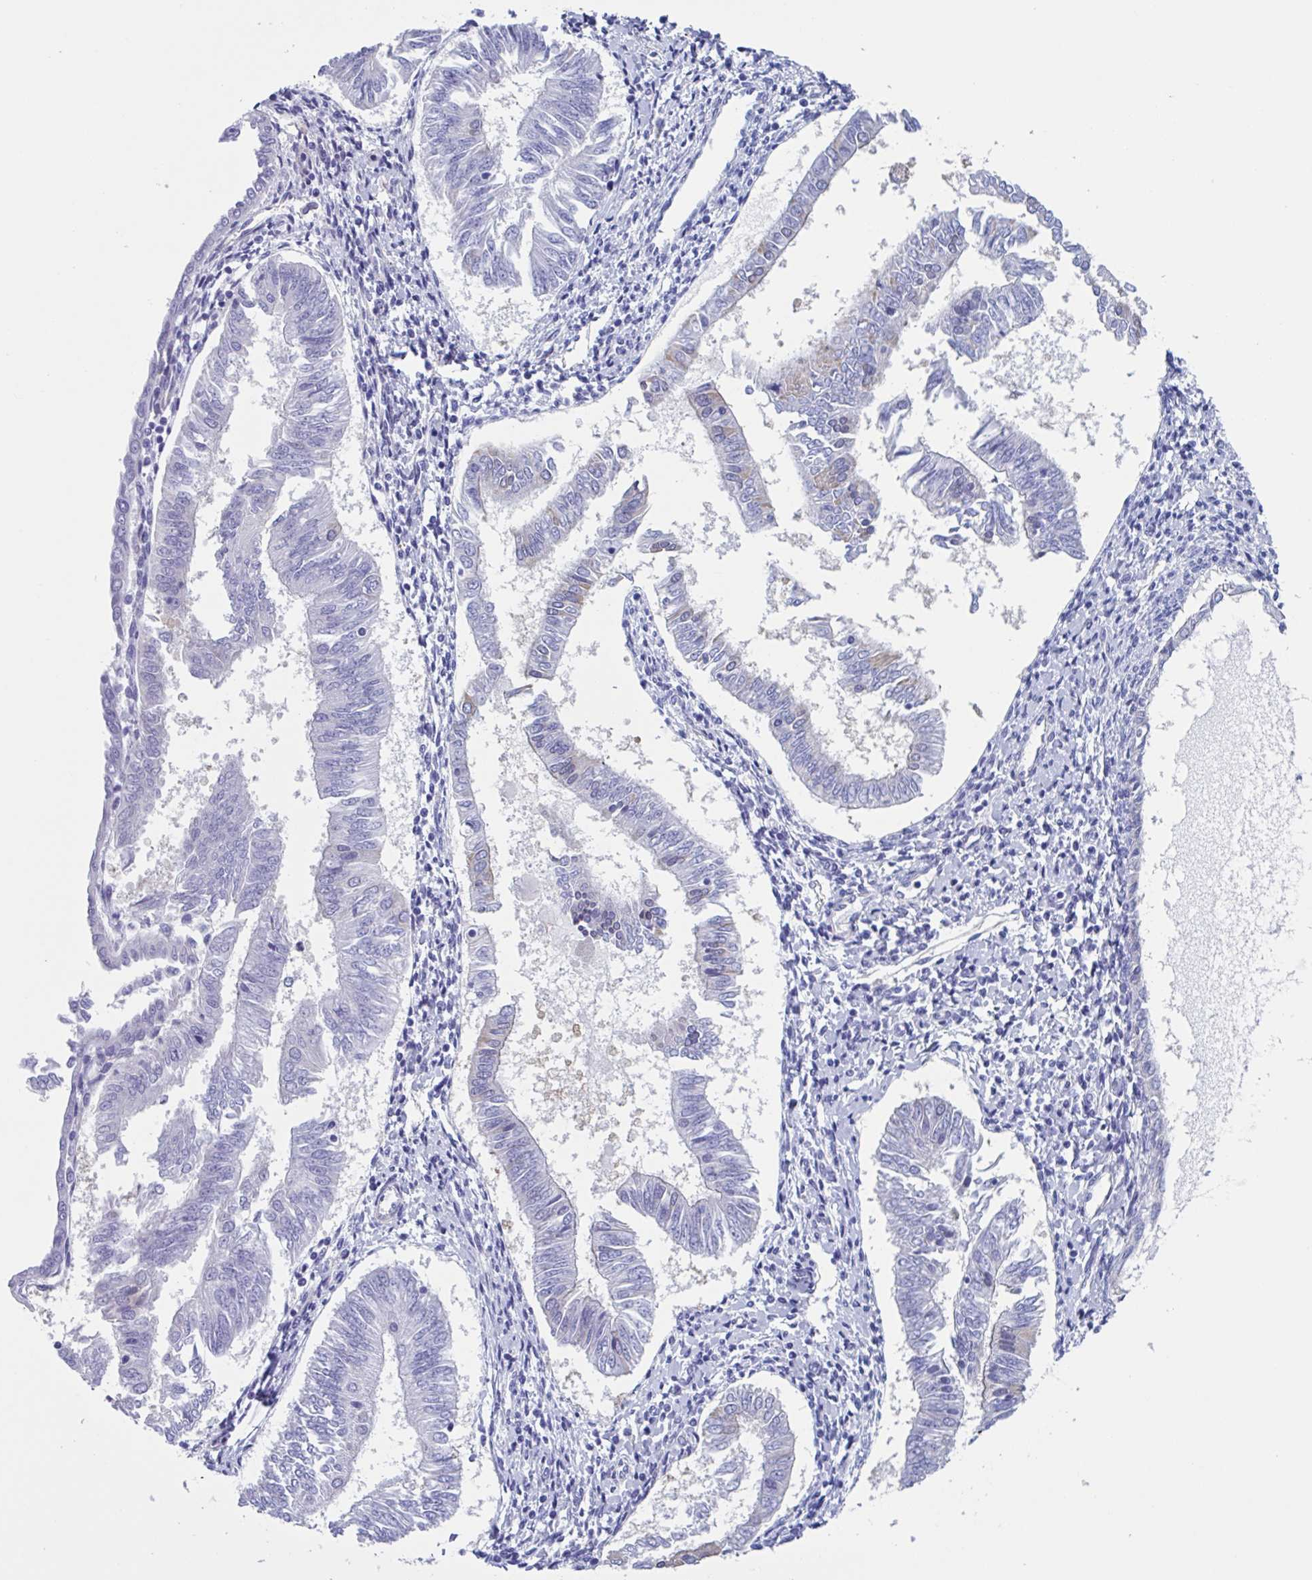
{"staining": {"intensity": "negative", "quantity": "none", "location": "none"}, "tissue": "endometrial cancer", "cell_type": "Tumor cells", "image_type": "cancer", "snomed": [{"axis": "morphology", "description": "Adenocarcinoma, NOS"}, {"axis": "topography", "description": "Endometrium"}], "caption": "Immunohistochemistry of human endometrial adenocarcinoma reveals no staining in tumor cells.", "gene": "LPIN3", "patient": {"sex": "female", "age": 58}}